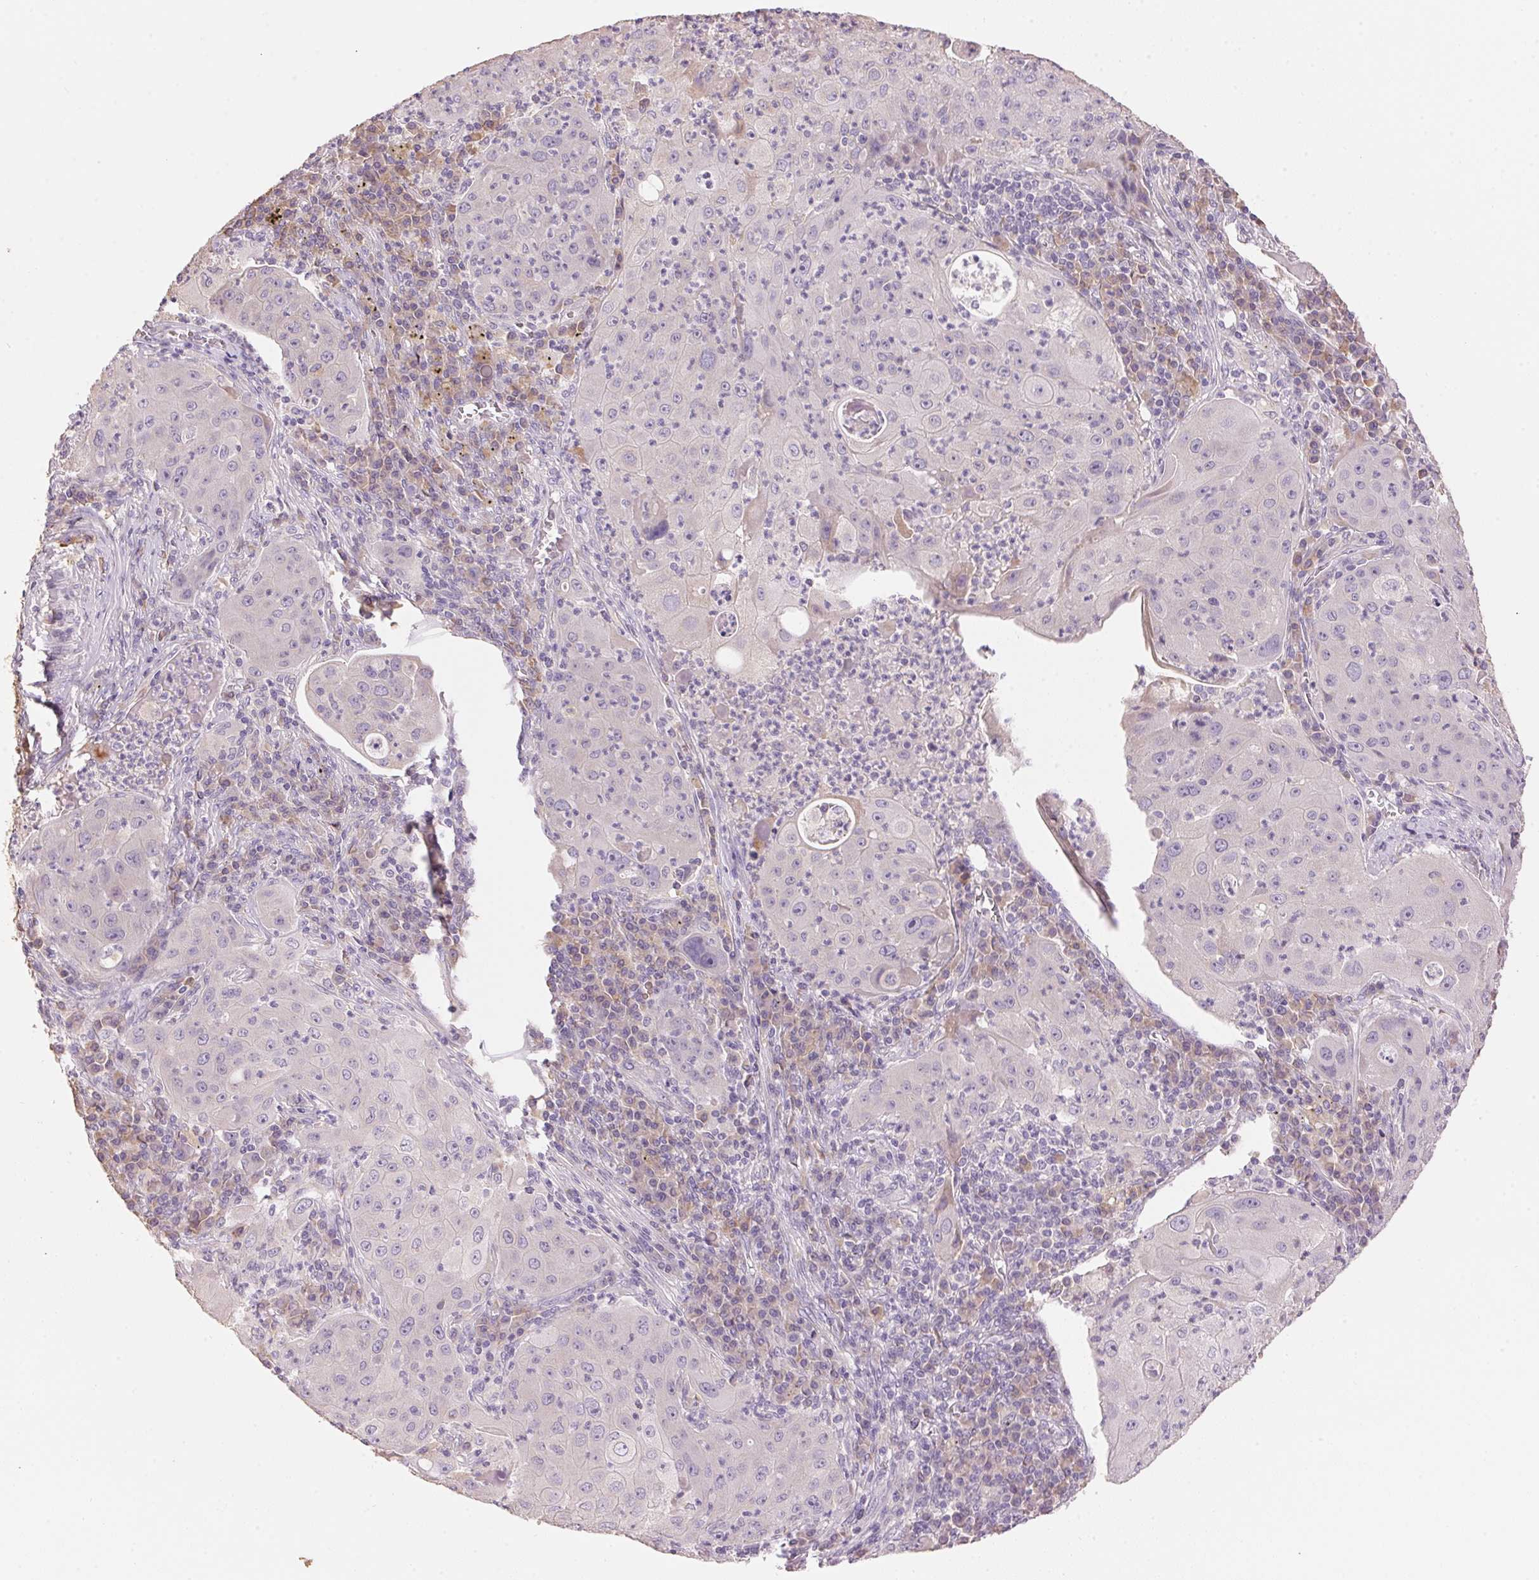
{"staining": {"intensity": "negative", "quantity": "none", "location": "none"}, "tissue": "lung cancer", "cell_type": "Tumor cells", "image_type": "cancer", "snomed": [{"axis": "morphology", "description": "Squamous cell carcinoma, NOS"}, {"axis": "topography", "description": "Lung"}], "caption": "Lung cancer stained for a protein using immunohistochemistry (IHC) exhibits no expression tumor cells.", "gene": "LYZL6", "patient": {"sex": "female", "age": 59}}